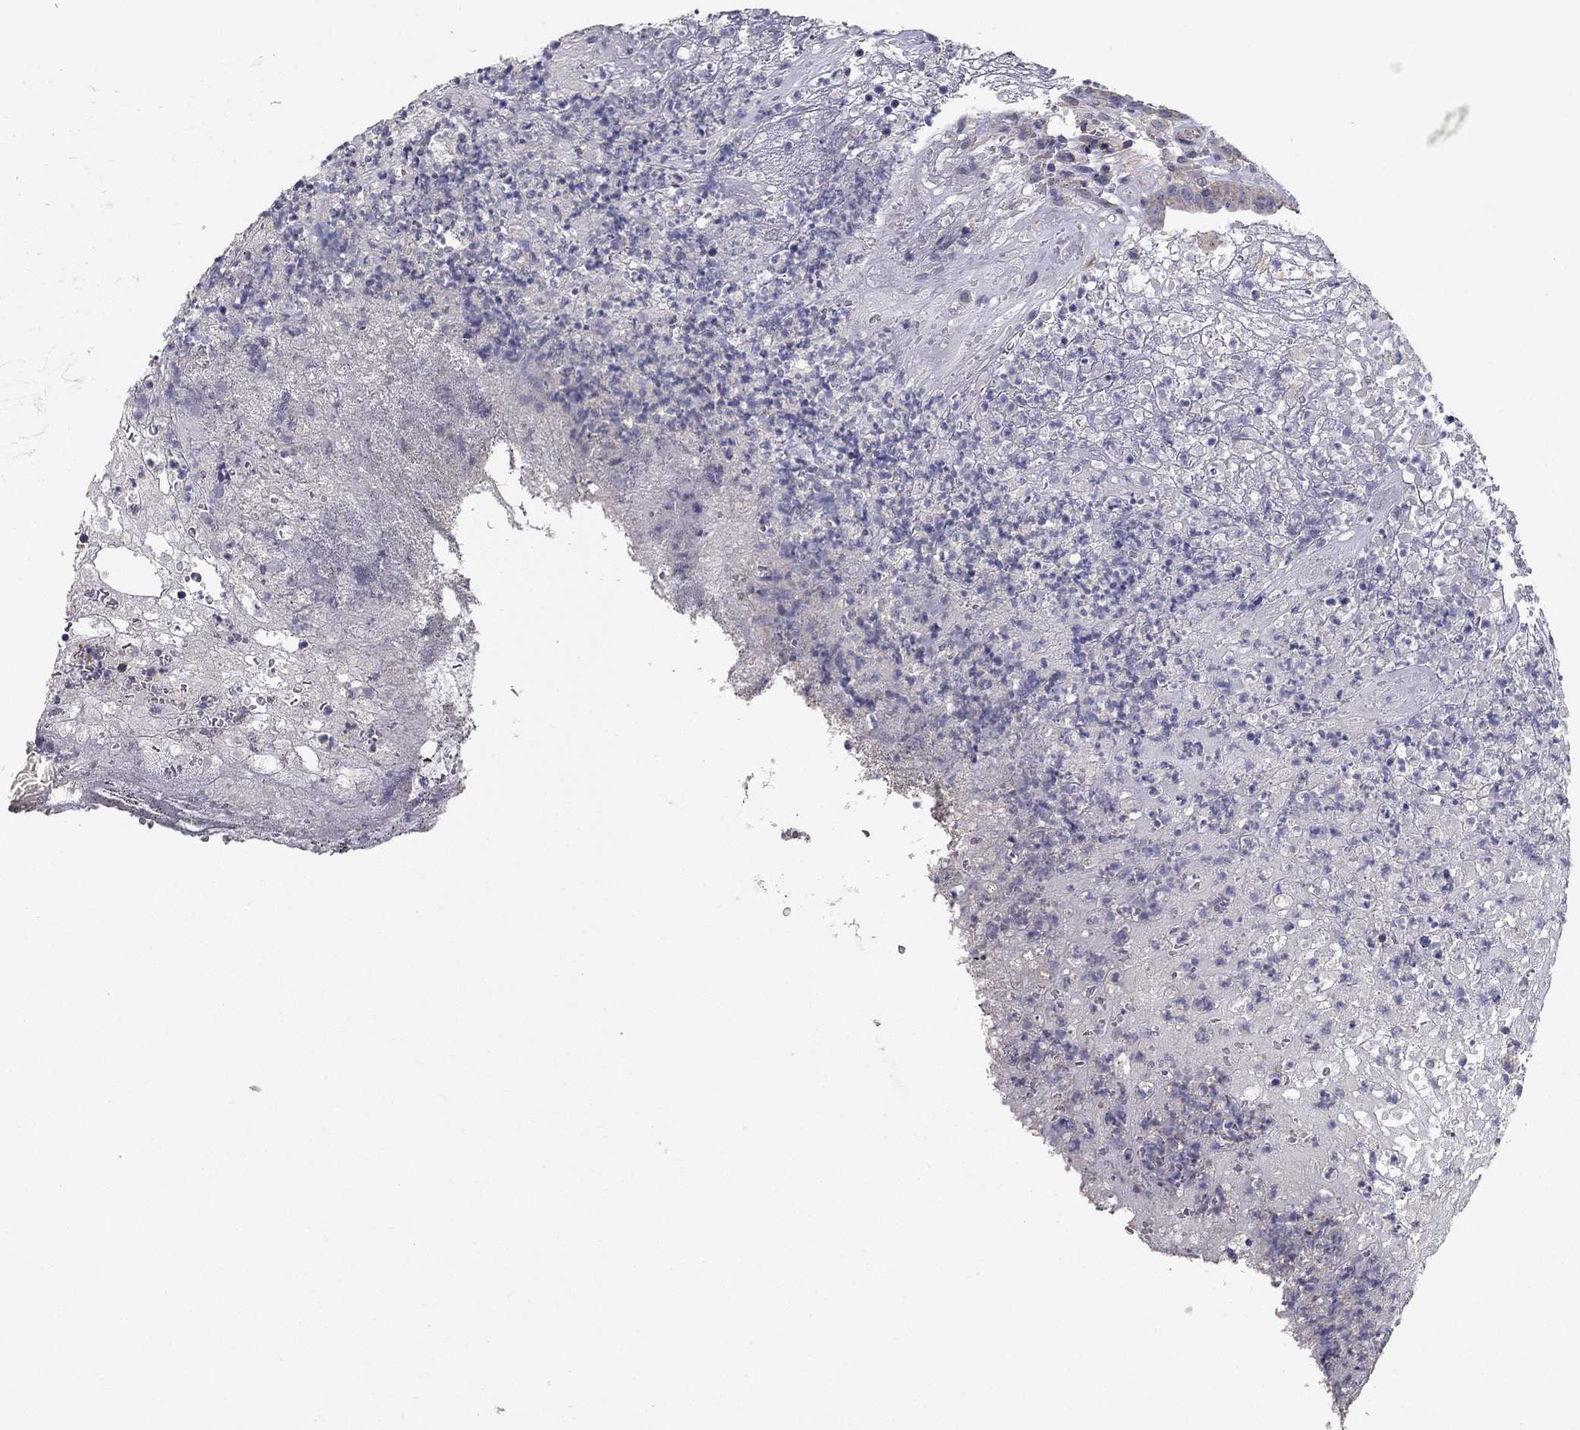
{"staining": {"intensity": "weak", "quantity": "<25%", "location": "cytoplasmic/membranous"}, "tissue": "colorectal cancer", "cell_type": "Tumor cells", "image_type": "cancer", "snomed": [{"axis": "morphology", "description": "Adenocarcinoma, NOS"}, {"axis": "topography", "description": "Colon"}], "caption": "An immunohistochemistry (IHC) image of adenocarcinoma (colorectal) is shown. There is no staining in tumor cells of adenocarcinoma (colorectal). (DAB immunohistochemistry visualized using brightfield microscopy, high magnification).", "gene": "SEPTIN3", "patient": {"sex": "female", "age": 75}}